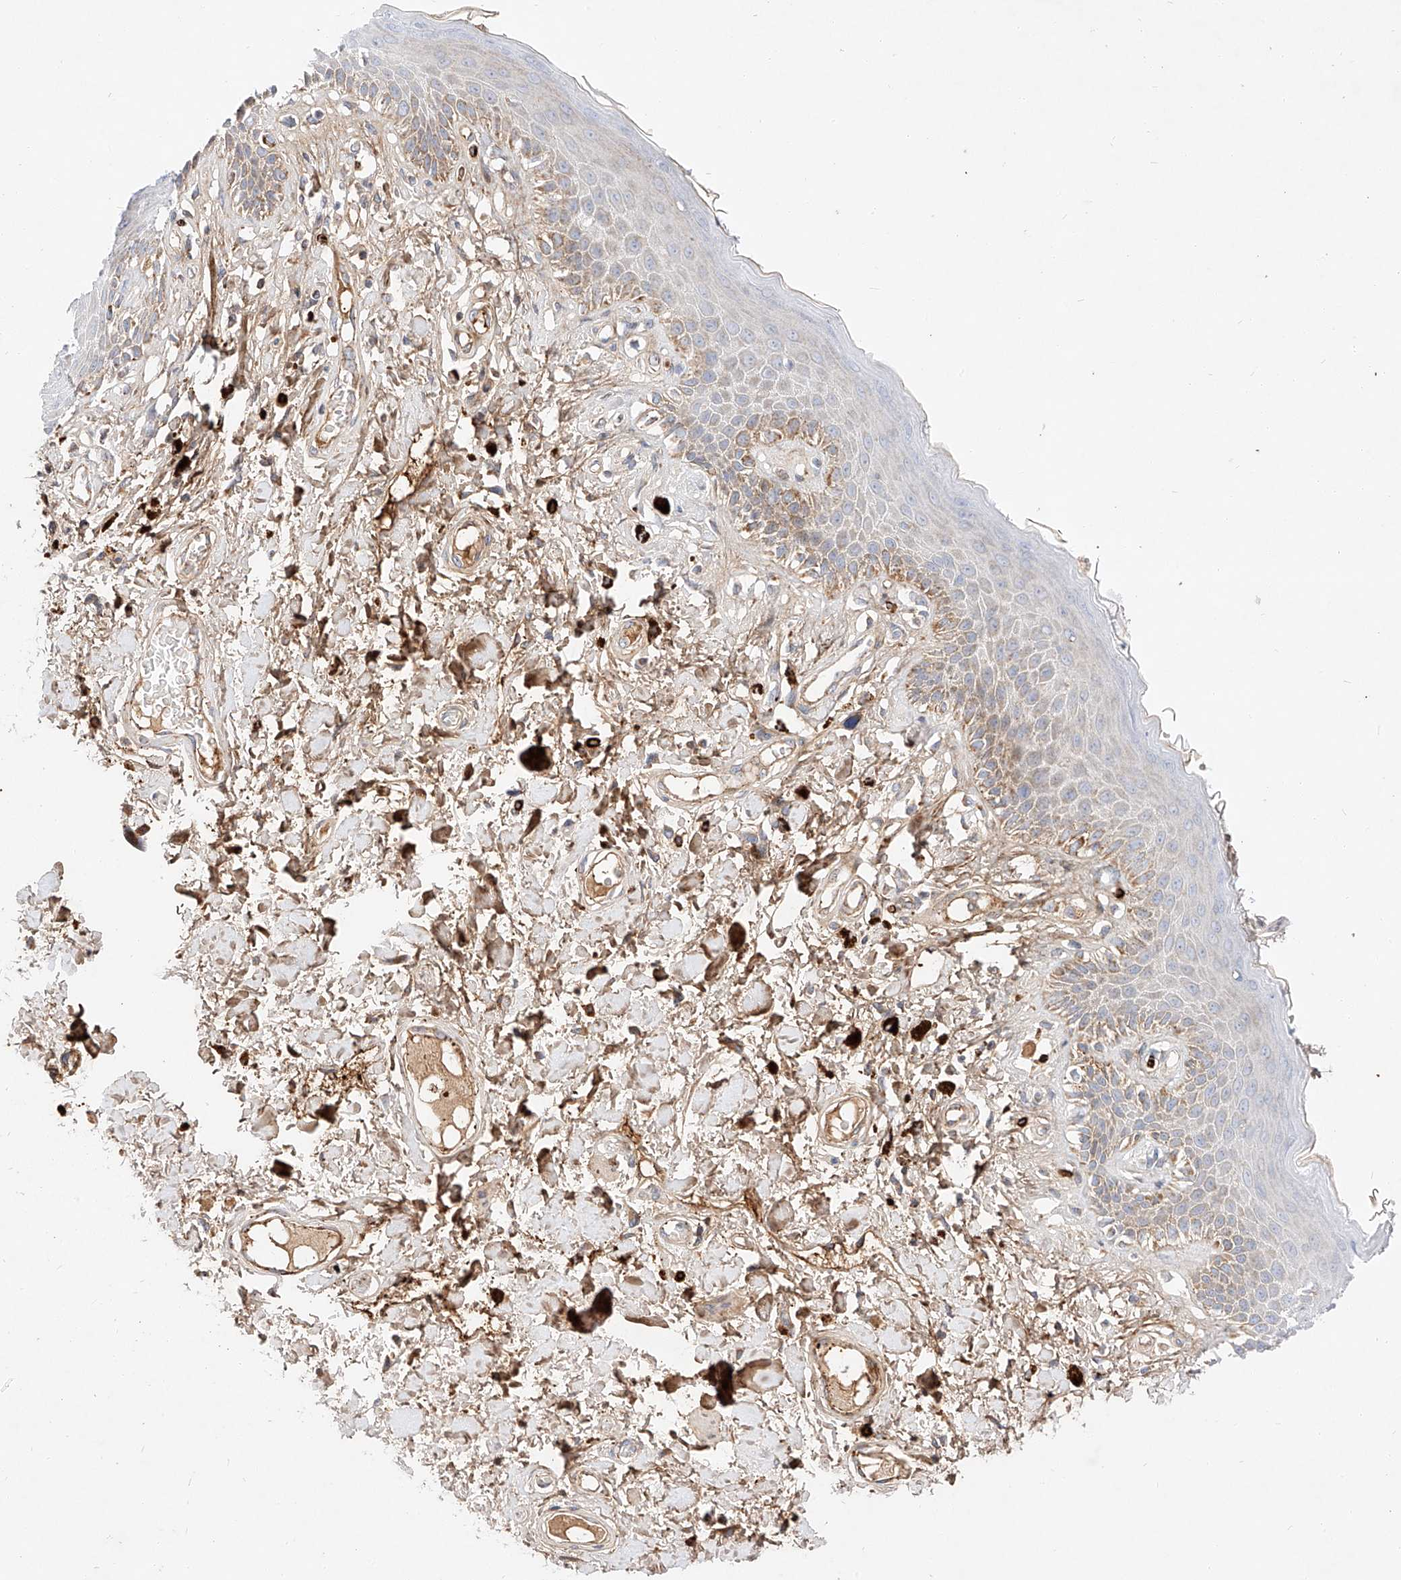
{"staining": {"intensity": "moderate", "quantity": "<25%", "location": "cytoplasmic/membranous"}, "tissue": "skin", "cell_type": "Epidermal cells", "image_type": "normal", "snomed": [{"axis": "morphology", "description": "Normal tissue, NOS"}, {"axis": "topography", "description": "Anal"}], "caption": "High-power microscopy captured an immunohistochemistry (IHC) histopathology image of normal skin, revealing moderate cytoplasmic/membranous expression in about <25% of epidermal cells. (DAB (3,3'-diaminobenzidine) IHC, brown staining for protein, blue staining for nuclei).", "gene": "OSGEPL1", "patient": {"sex": "female", "age": 78}}